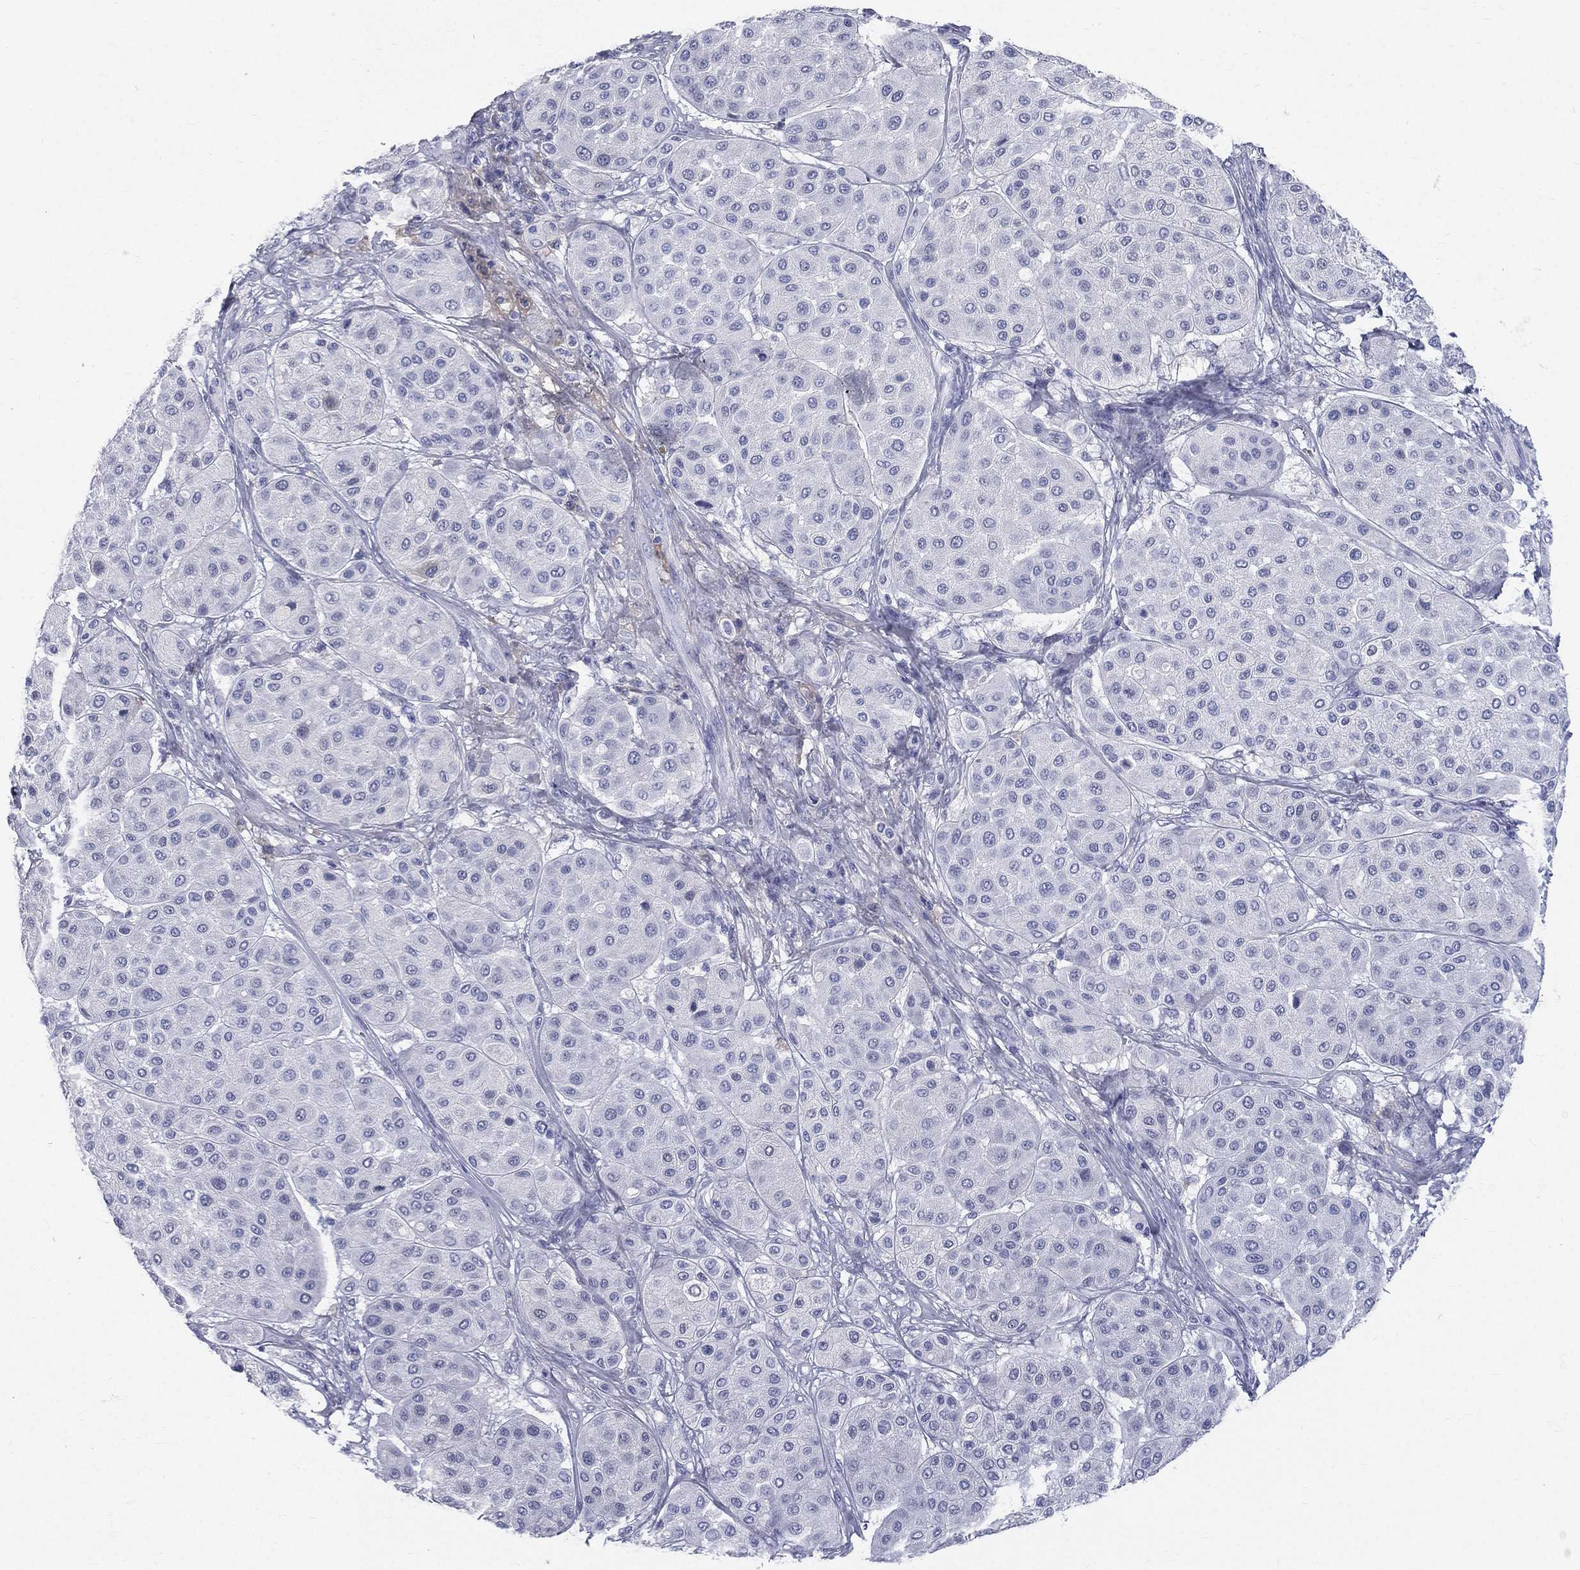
{"staining": {"intensity": "negative", "quantity": "none", "location": "none"}, "tissue": "melanoma", "cell_type": "Tumor cells", "image_type": "cancer", "snomed": [{"axis": "morphology", "description": "Malignant melanoma, Metastatic site"}, {"axis": "topography", "description": "Smooth muscle"}], "caption": "IHC of malignant melanoma (metastatic site) reveals no positivity in tumor cells. The staining was performed using DAB to visualize the protein expression in brown, while the nuclei were stained in blue with hematoxylin (Magnification: 20x).", "gene": "HP", "patient": {"sex": "male", "age": 41}}